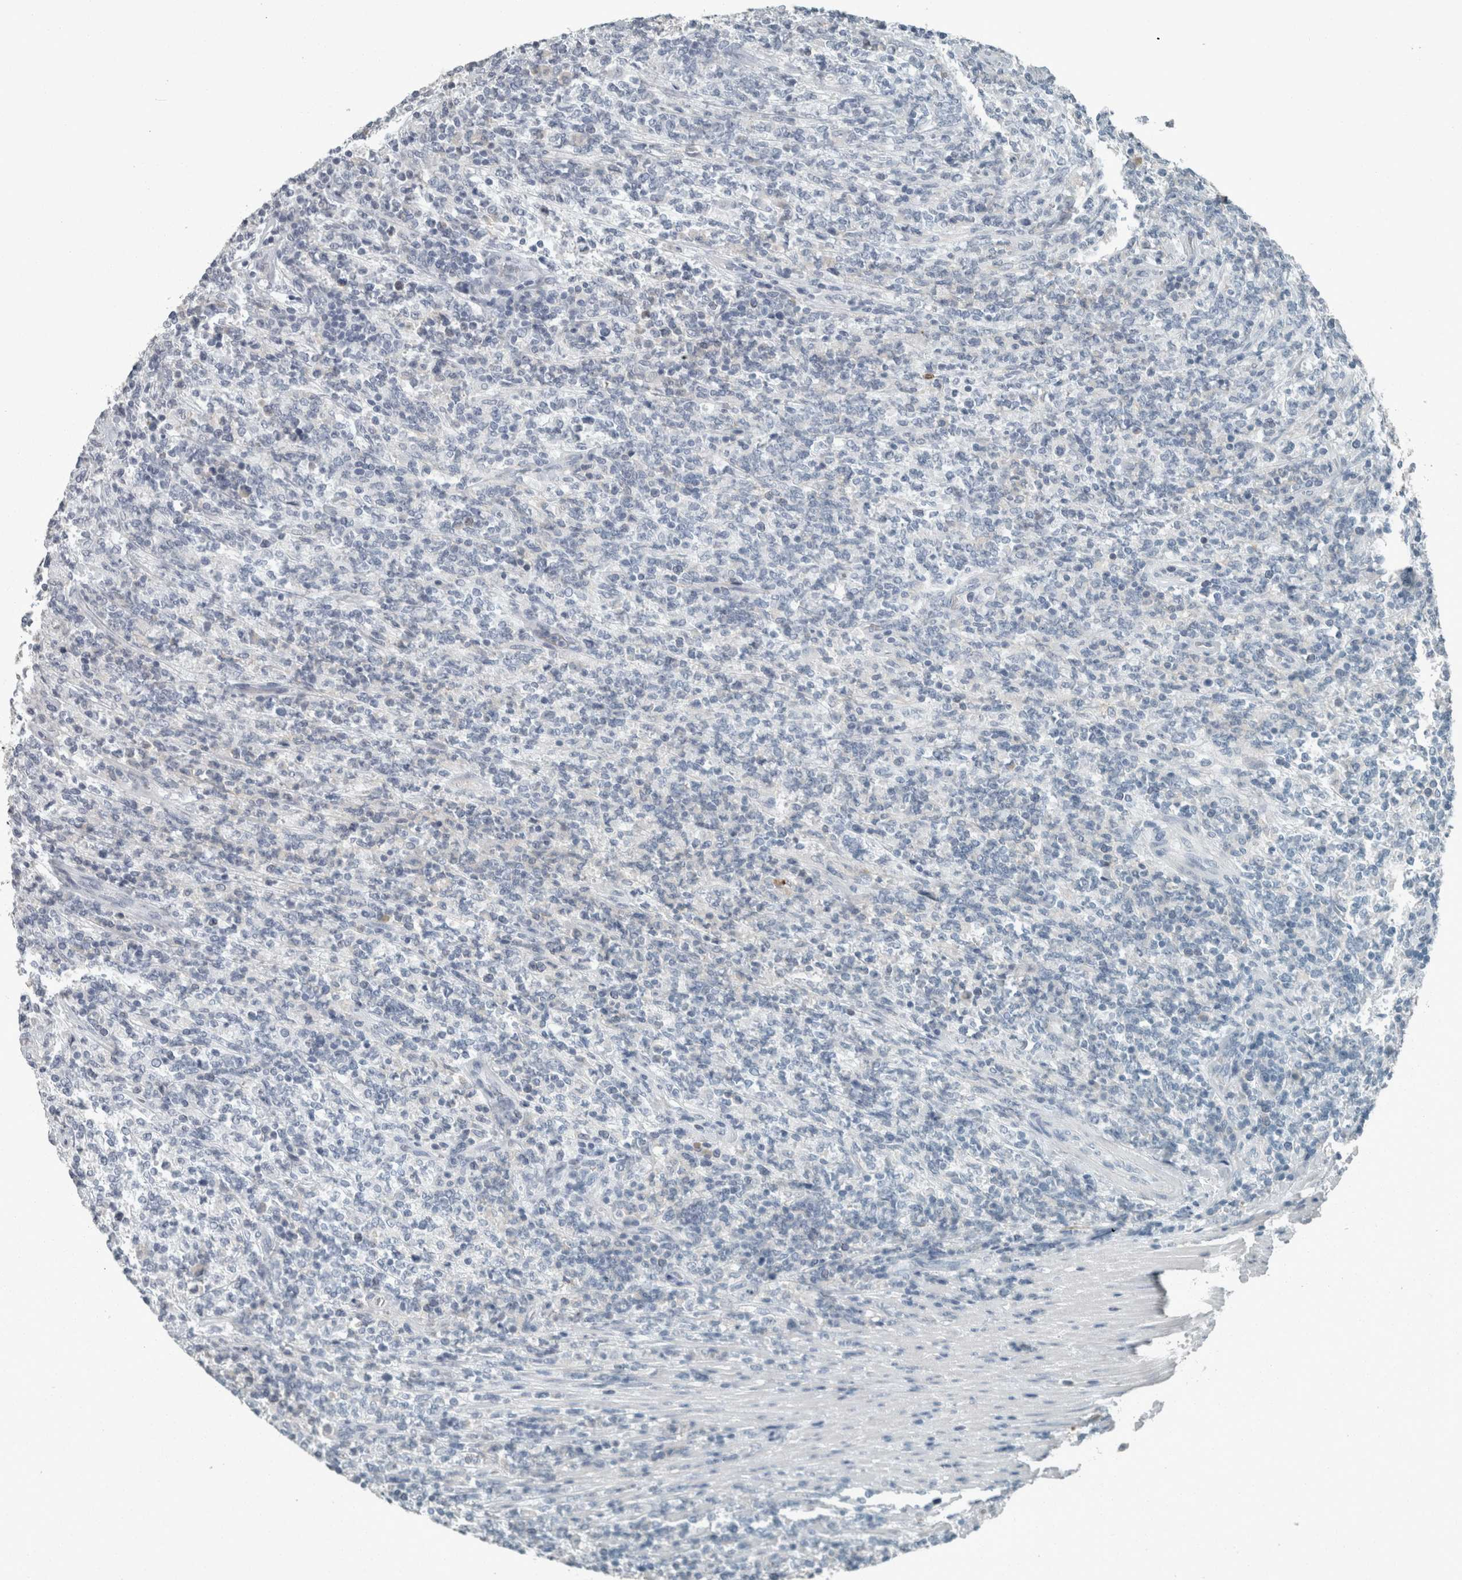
{"staining": {"intensity": "negative", "quantity": "none", "location": "none"}, "tissue": "lymphoma", "cell_type": "Tumor cells", "image_type": "cancer", "snomed": [{"axis": "morphology", "description": "Malignant lymphoma, non-Hodgkin's type, High grade"}, {"axis": "topography", "description": "Soft tissue"}], "caption": "Immunohistochemical staining of lymphoma displays no significant expression in tumor cells.", "gene": "CHL1", "patient": {"sex": "male", "age": 18}}